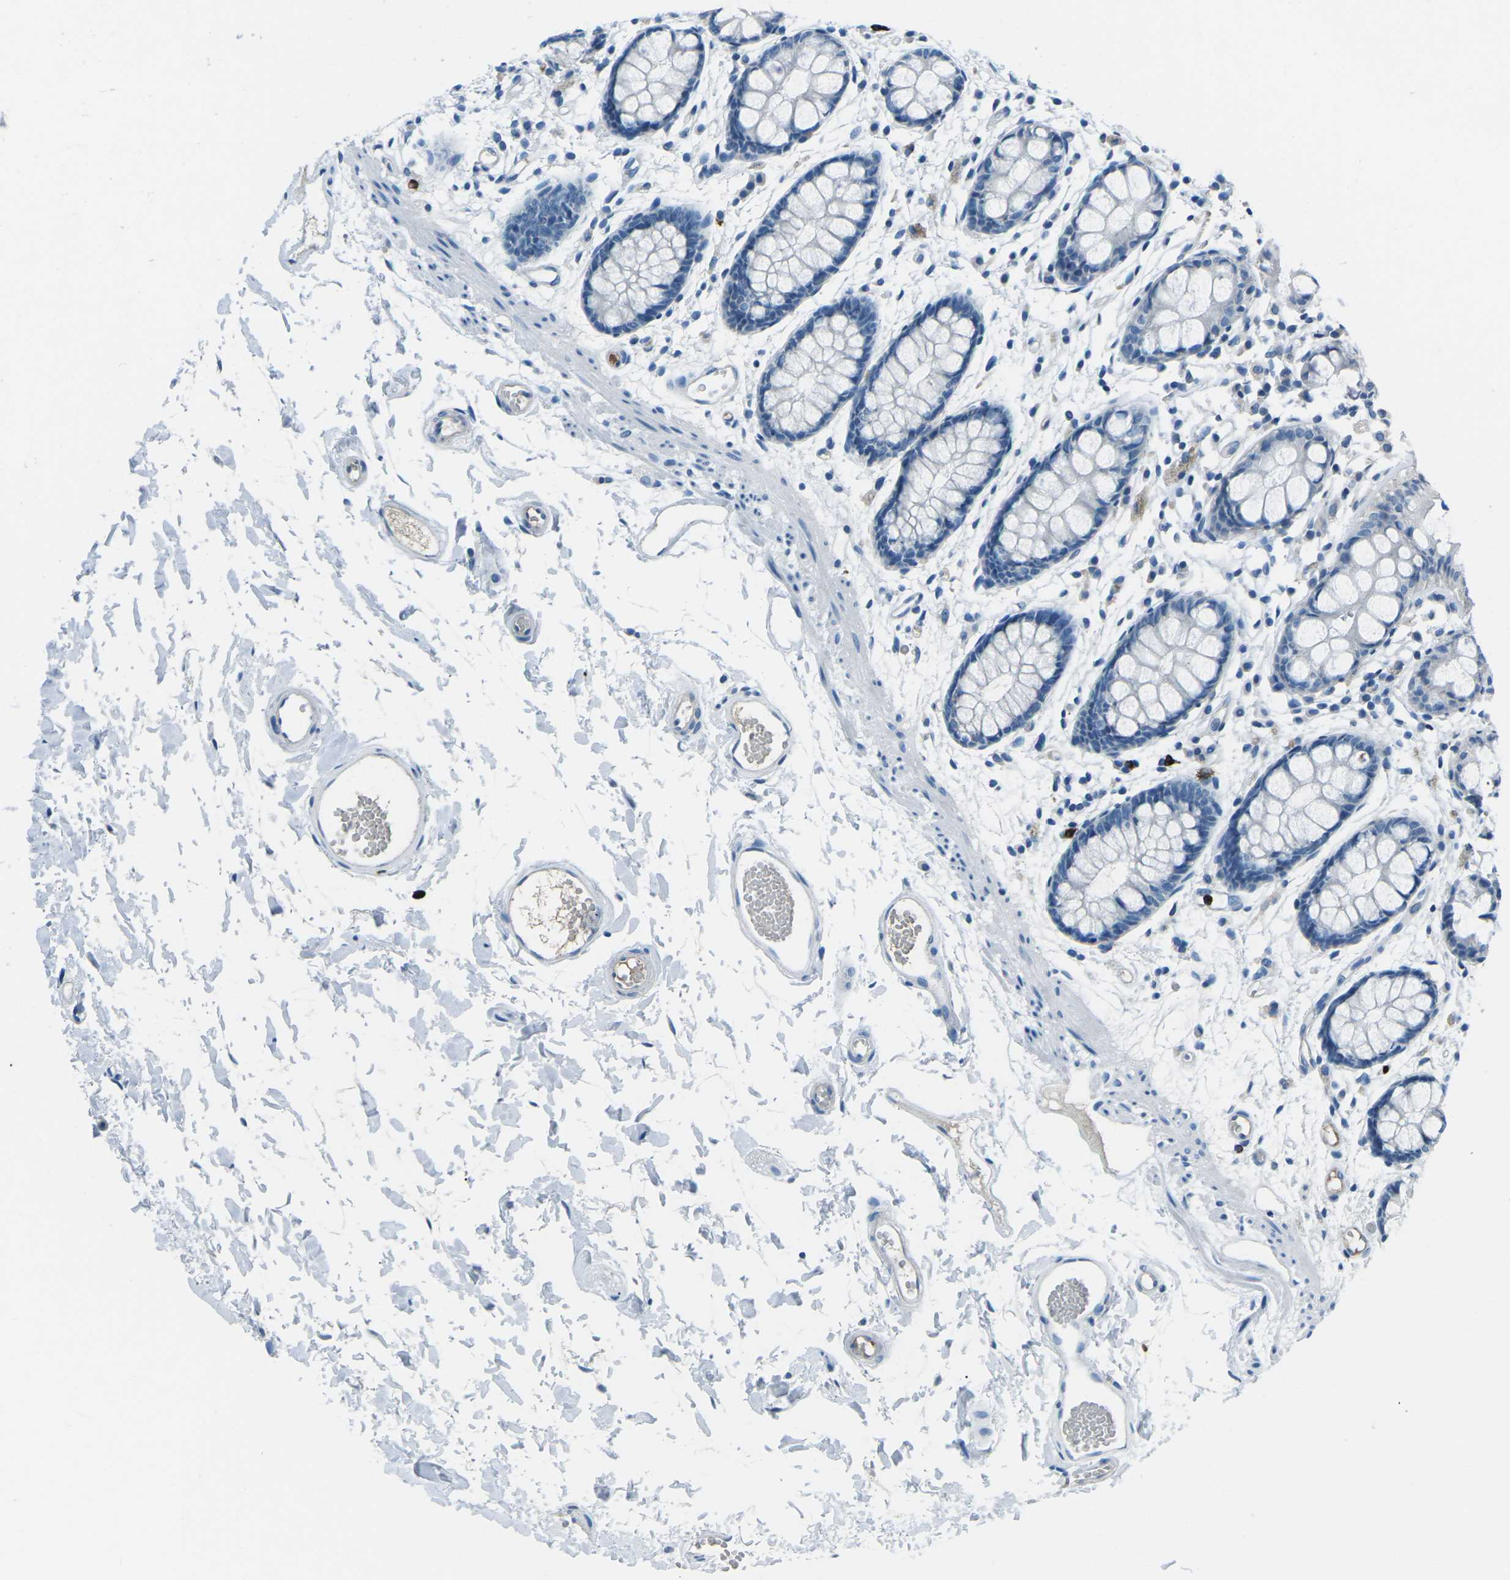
{"staining": {"intensity": "strong", "quantity": "<25%", "location": "cytoplasmic/membranous"}, "tissue": "rectum", "cell_type": "Glandular cells", "image_type": "normal", "snomed": [{"axis": "morphology", "description": "Normal tissue, NOS"}, {"axis": "topography", "description": "Rectum"}], "caption": "An immunohistochemistry (IHC) image of normal tissue is shown. Protein staining in brown labels strong cytoplasmic/membranous positivity in rectum within glandular cells. The staining was performed using DAB (3,3'-diaminobenzidine), with brown indicating positive protein expression. Nuclei are stained blue with hematoxylin.", "gene": "FCN1", "patient": {"sex": "female", "age": 66}}